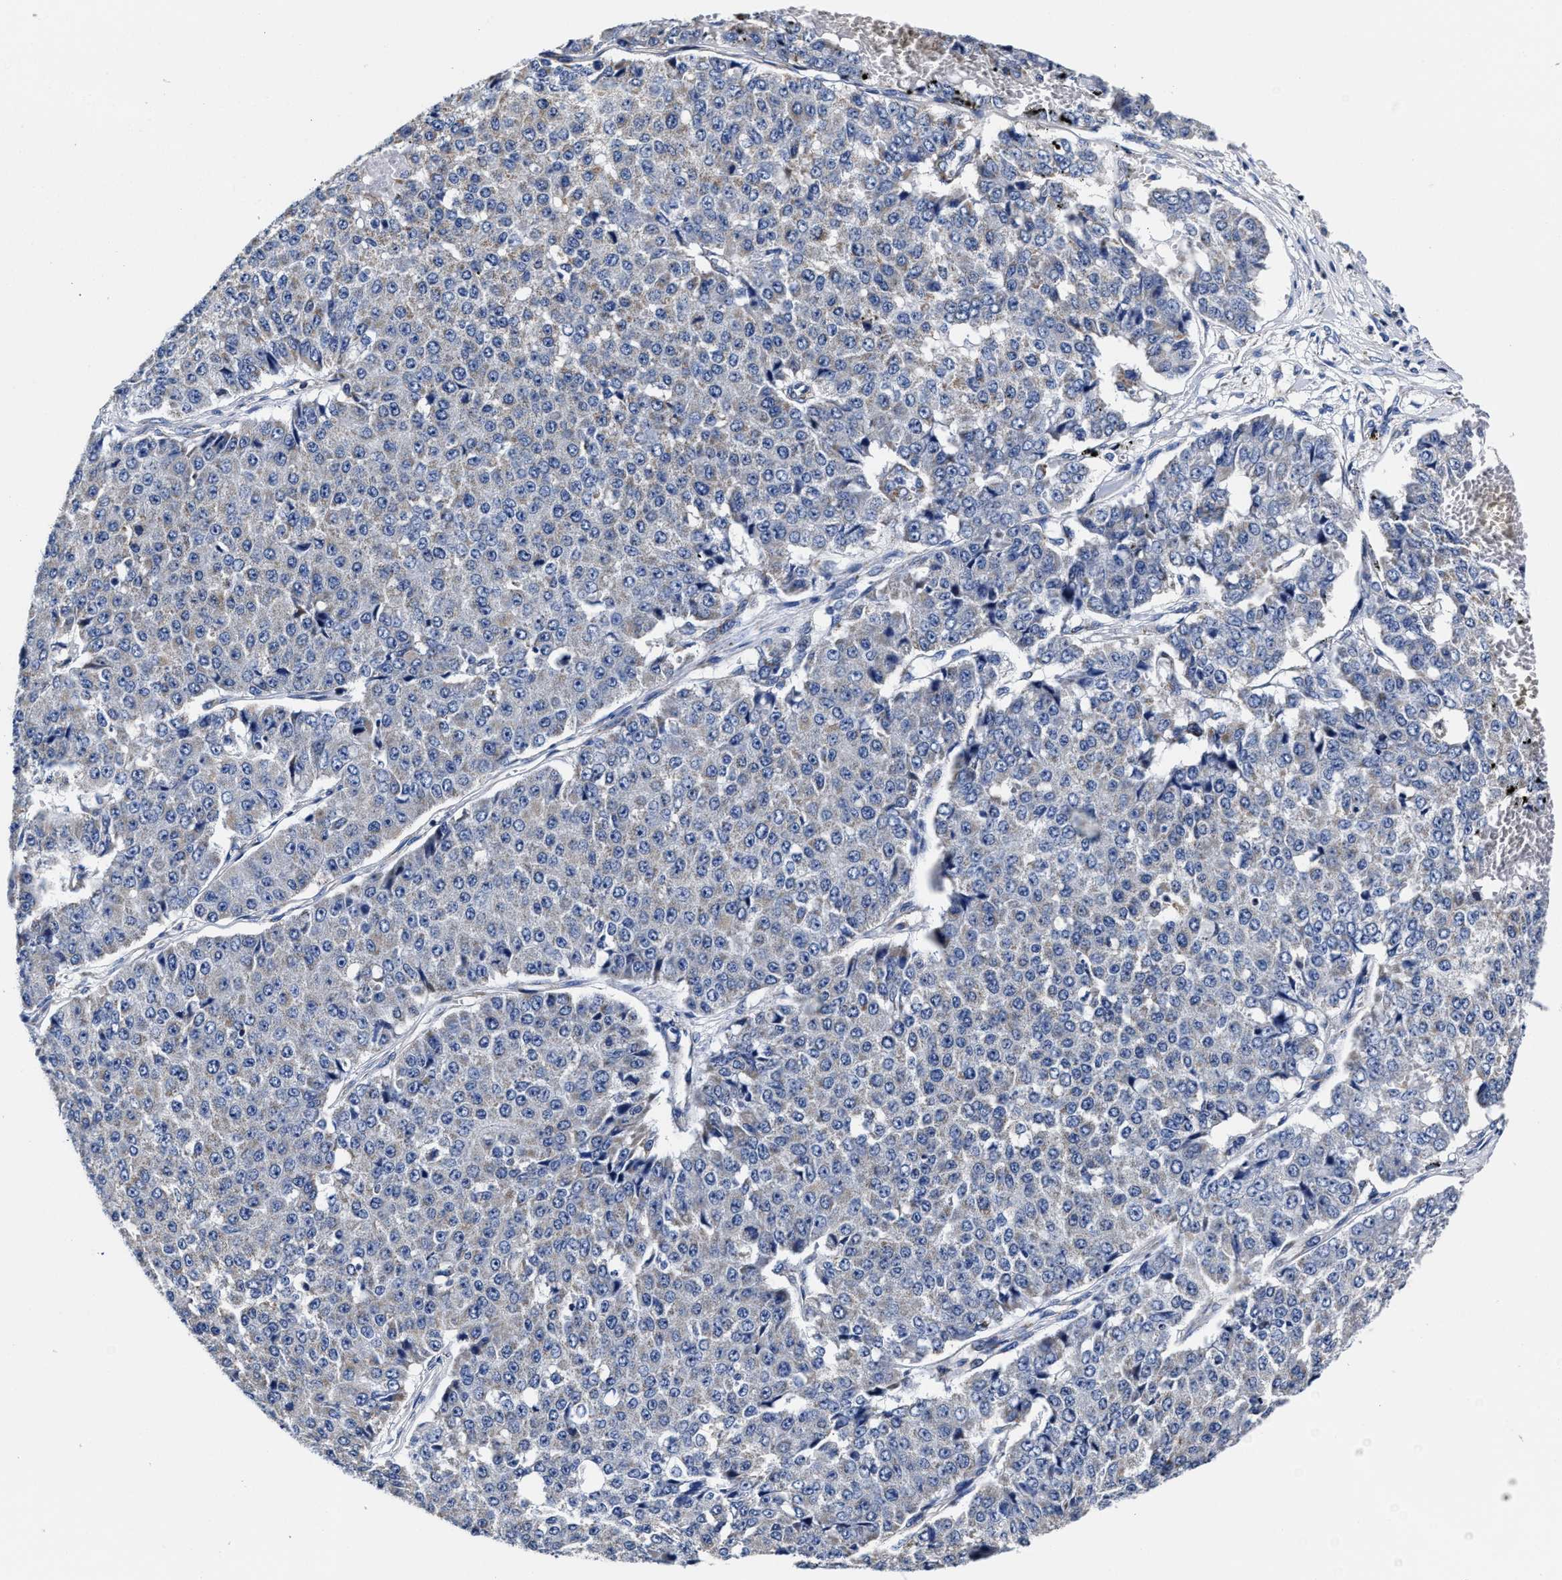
{"staining": {"intensity": "negative", "quantity": "none", "location": "none"}, "tissue": "pancreatic cancer", "cell_type": "Tumor cells", "image_type": "cancer", "snomed": [{"axis": "morphology", "description": "Adenocarcinoma, NOS"}, {"axis": "topography", "description": "Pancreas"}], "caption": "This is an immunohistochemistry (IHC) histopathology image of pancreatic cancer (adenocarcinoma). There is no expression in tumor cells.", "gene": "HINT2", "patient": {"sex": "male", "age": 50}}